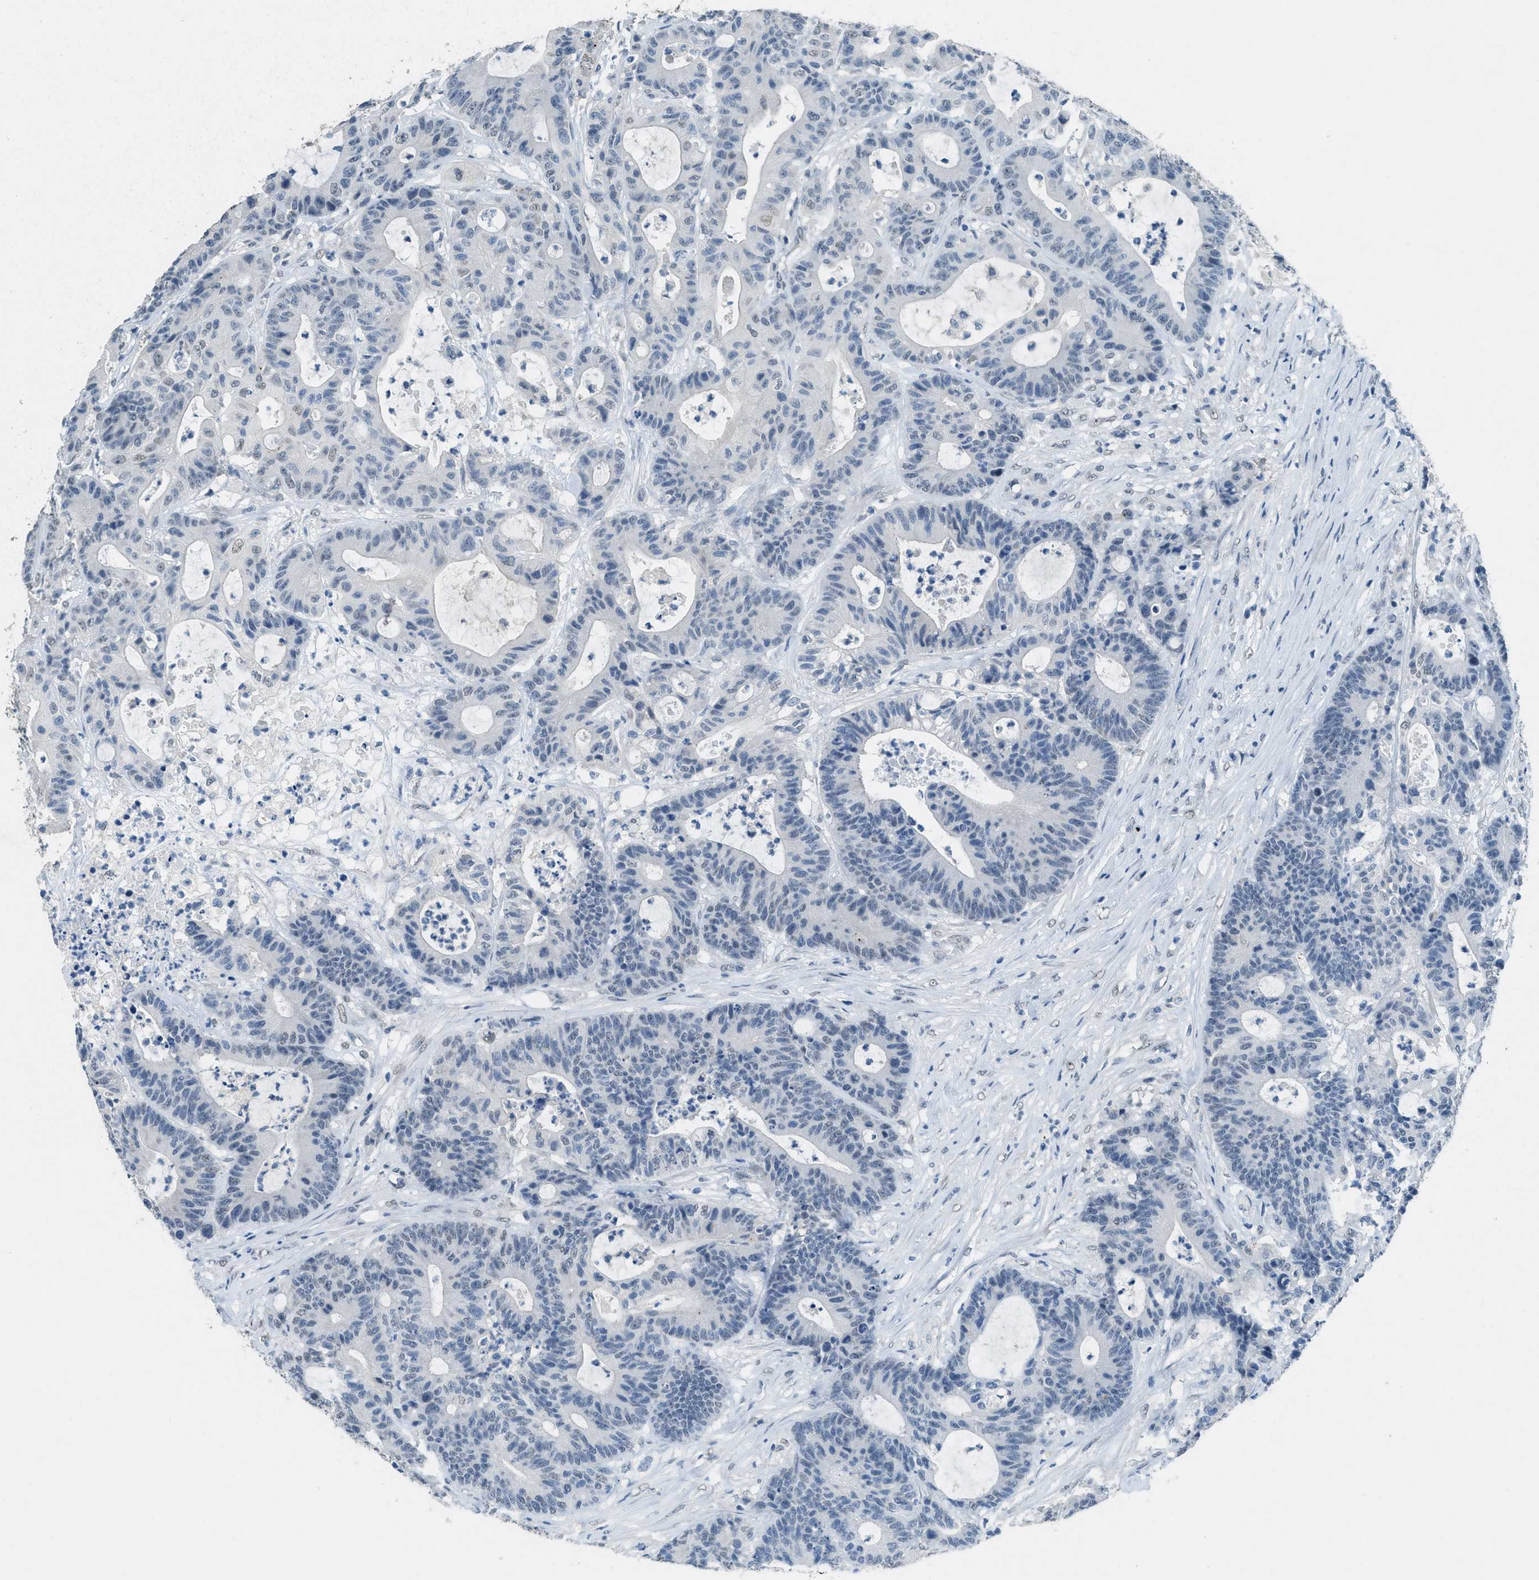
{"staining": {"intensity": "weak", "quantity": "<25%", "location": "nuclear"}, "tissue": "colorectal cancer", "cell_type": "Tumor cells", "image_type": "cancer", "snomed": [{"axis": "morphology", "description": "Adenocarcinoma, NOS"}, {"axis": "topography", "description": "Colon"}], "caption": "Tumor cells are negative for brown protein staining in colorectal cancer. The staining is performed using DAB (3,3'-diaminobenzidine) brown chromogen with nuclei counter-stained in using hematoxylin.", "gene": "TTC13", "patient": {"sex": "female", "age": 84}}